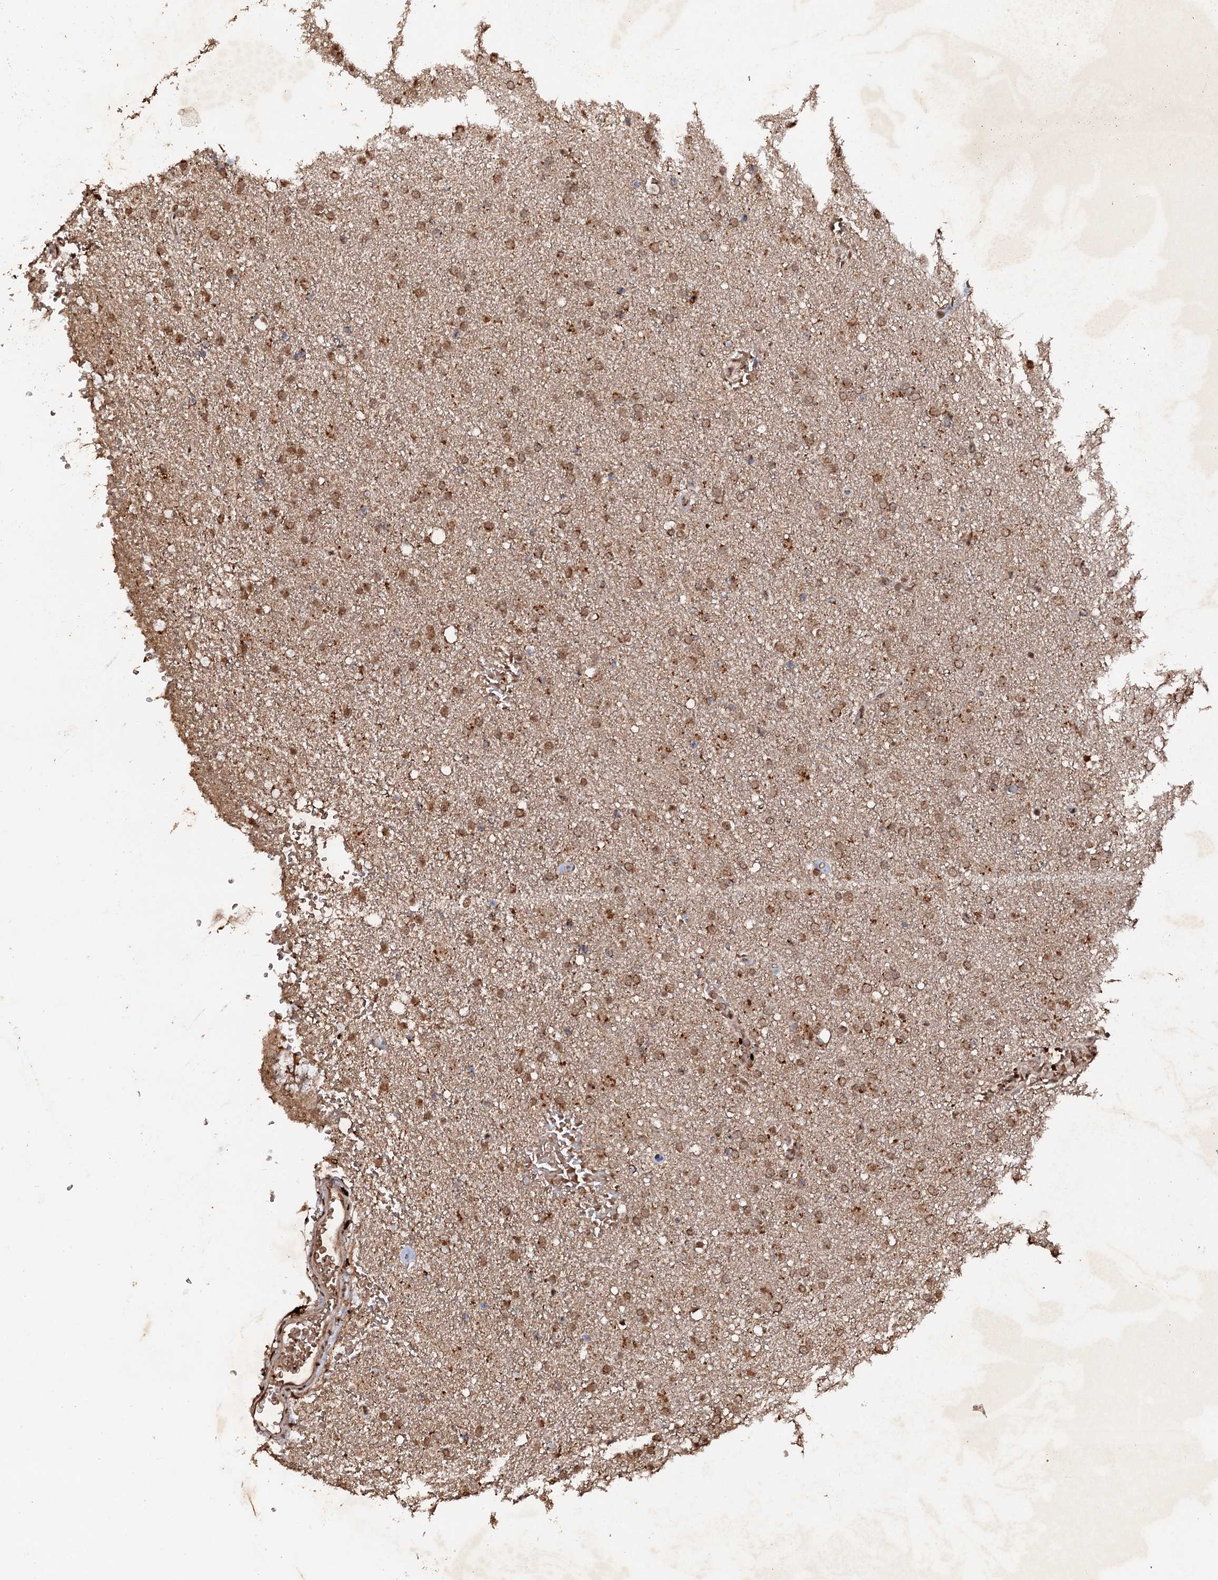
{"staining": {"intensity": "moderate", "quantity": ">75%", "location": "cytoplasmic/membranous"}, "tissue": "glioma", "cell_type": "Tumor cells", "image_type": "cancer", "snomed": [{"axis": "morphology", "description": "Glioma, malignant, High grade"}, {"axis": "topography", "description": "Brain"}], "caption": "Moderate cytoplasmic/membranous staining for a protein is seen in about >75% of tumor cells of malignant glioma (high-grade) using immunohistochemistry (IHC).", "gene": "REP15", "patient": {"sex": "male", "age": 72}}